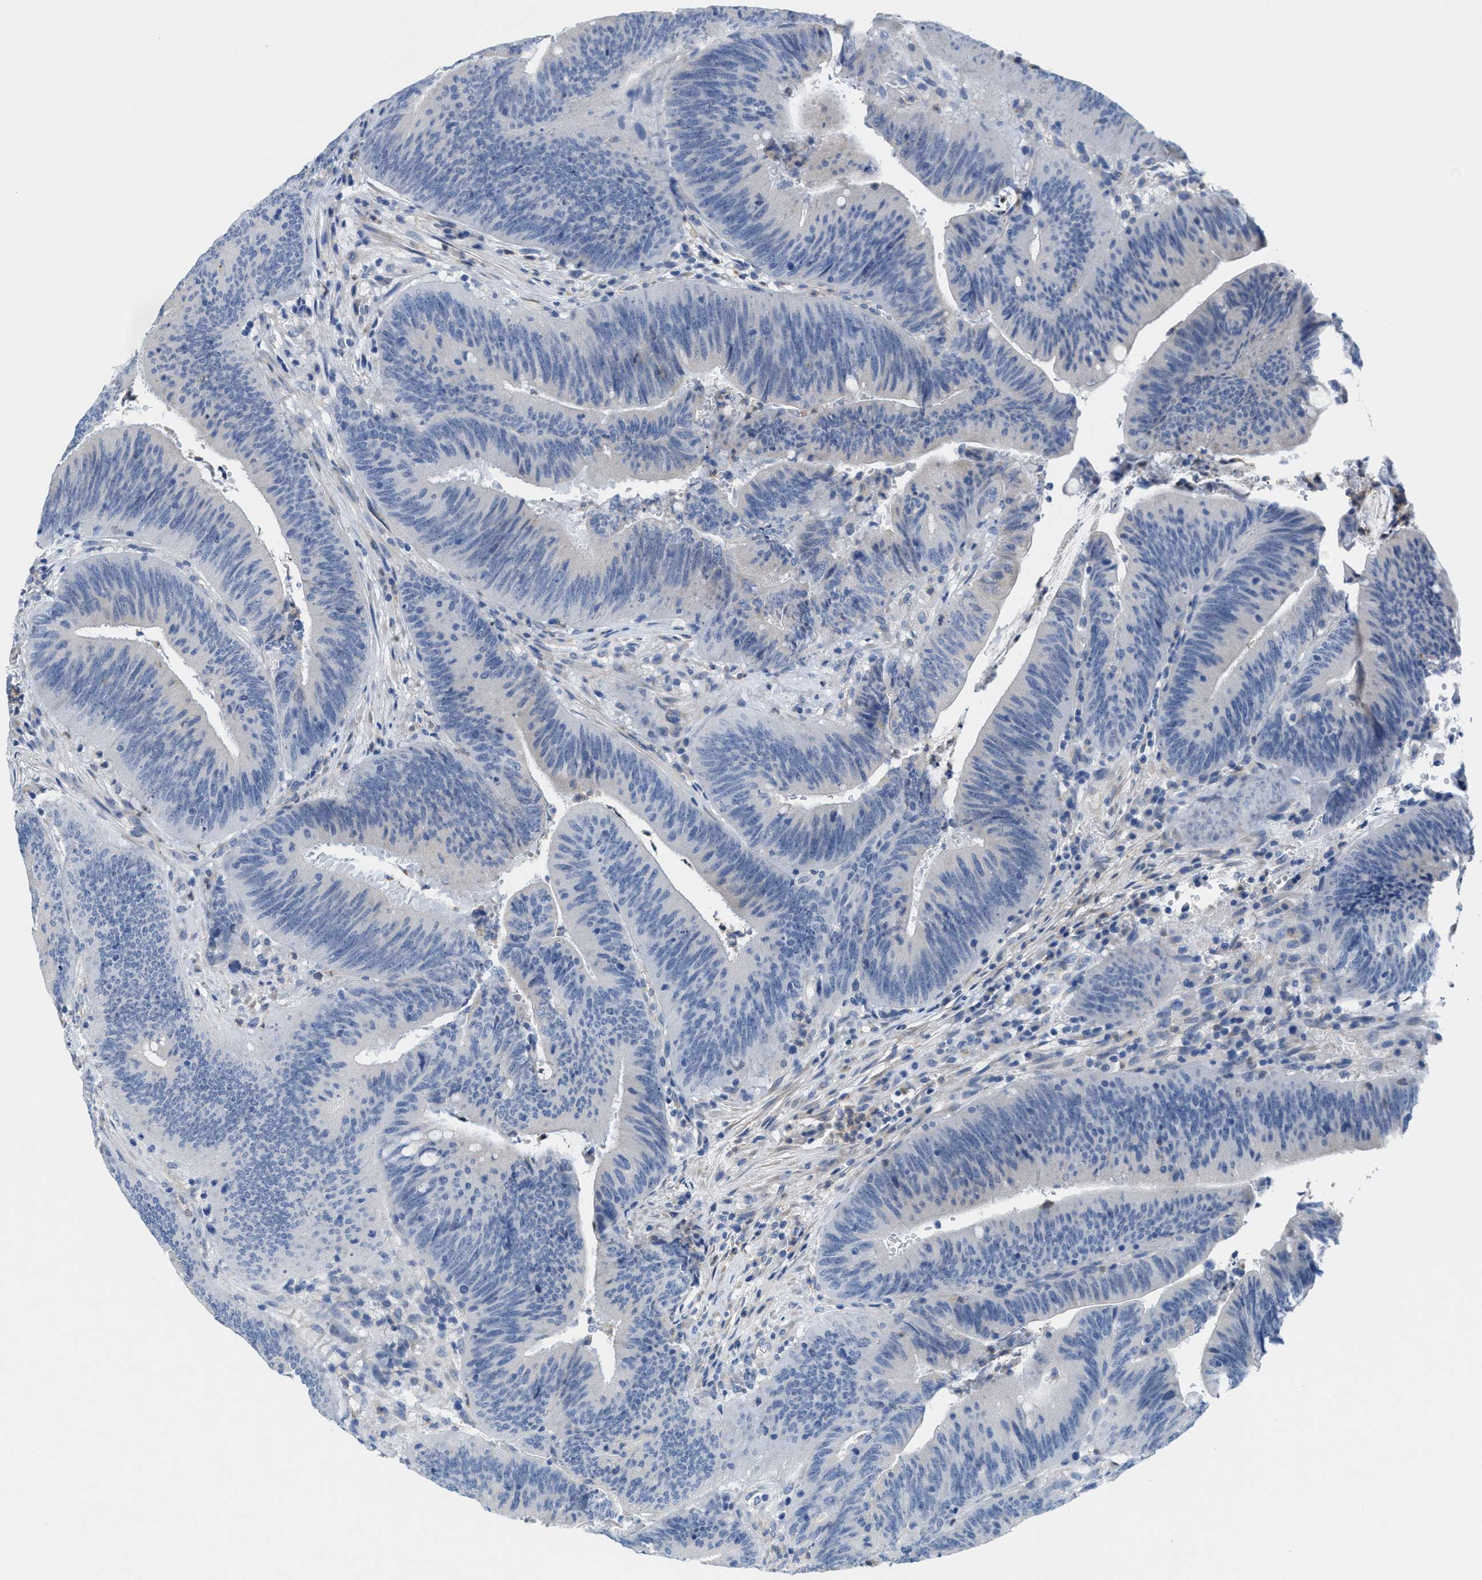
{"staining": {"intensity": "negative", "quantity": "none", "location": "none"}, "tissue": "colorectal cancer", "cell_type": "Tumor cells", "image_type": "cancer", "snomed": [{"axis": "morphology", "description": "Normal tissue, NOS"}, {"axis": "morphology", "description": "Adenocarcinoma, NOS"}, {"axis": "topography", "description": "Rectum"}], "caption": "Colorectal cancer was stained to show a protein in brown. There is no significant positivity in tumor cells. Nuclei are stained in blue.", "gene": "CPA2", "patient": {"sex": "female", "age": 66}}